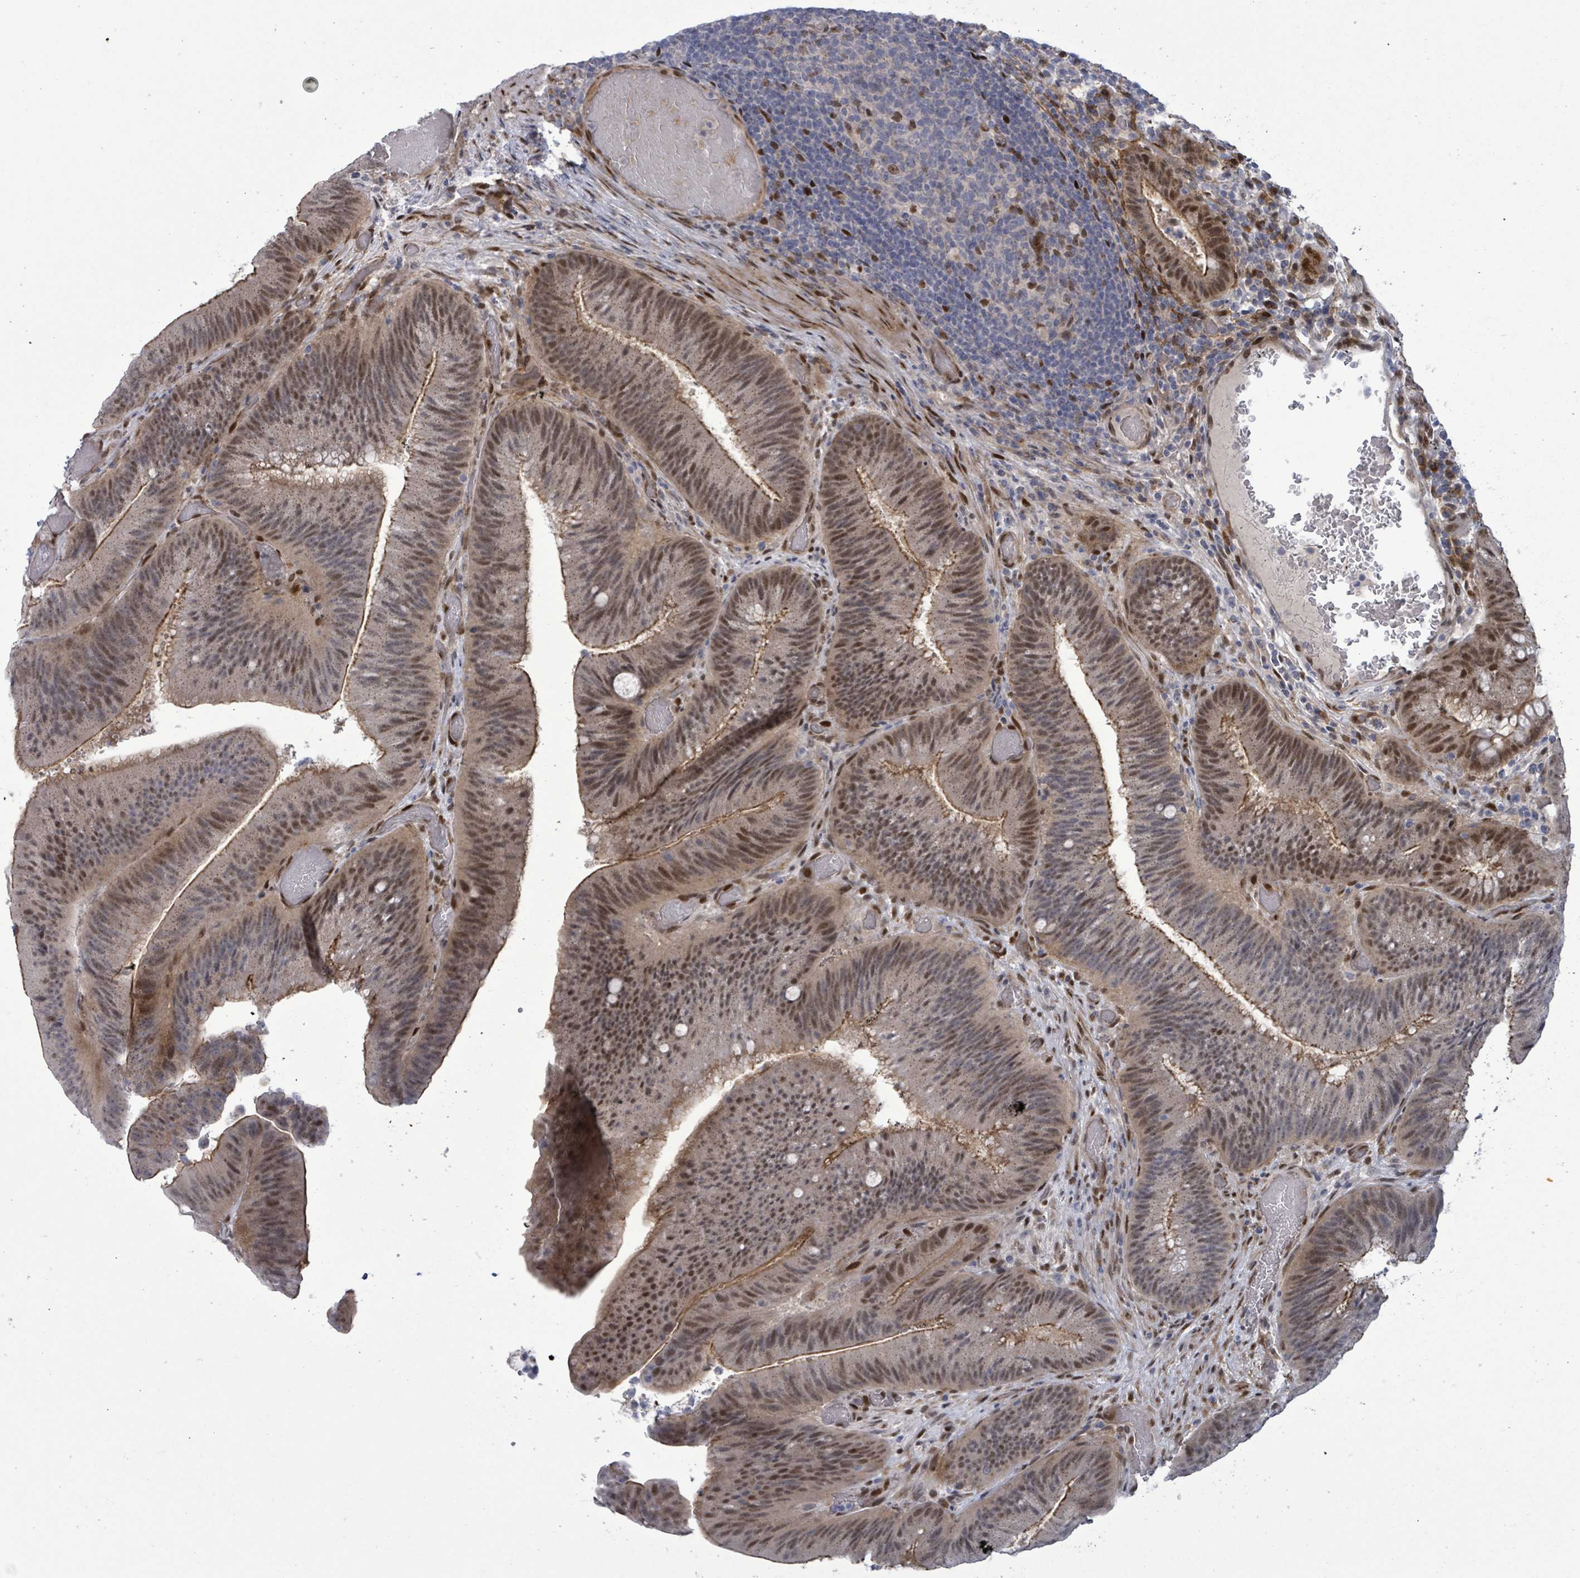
{"staining": {"intensity": "moderate", "quantity": ">75%", "location": "cytoplasmic/membranous,nuclear"}, "tissue": "colorectal cancer", "cell_type": "Tumor cells", "image_type": "cancer", "snomed": [{"axis": "morphology", "description": "Adenocarcinoma, NOS"}, {"axis": "topography", "description": "Colon"}], "caption": "Protein expression analysis of colorectal cancer (adenocarcinoma) exhibits moderate cytoplasmic/membranous and nuclear expression in approximately >75% of tumor cells. Using DAB (brown) and hematoxylin (blue) stains, captured at high magnification using brightfield microscopy.", "gene": "TUSC1", "patient": {"sex": "female", "age": 43}}